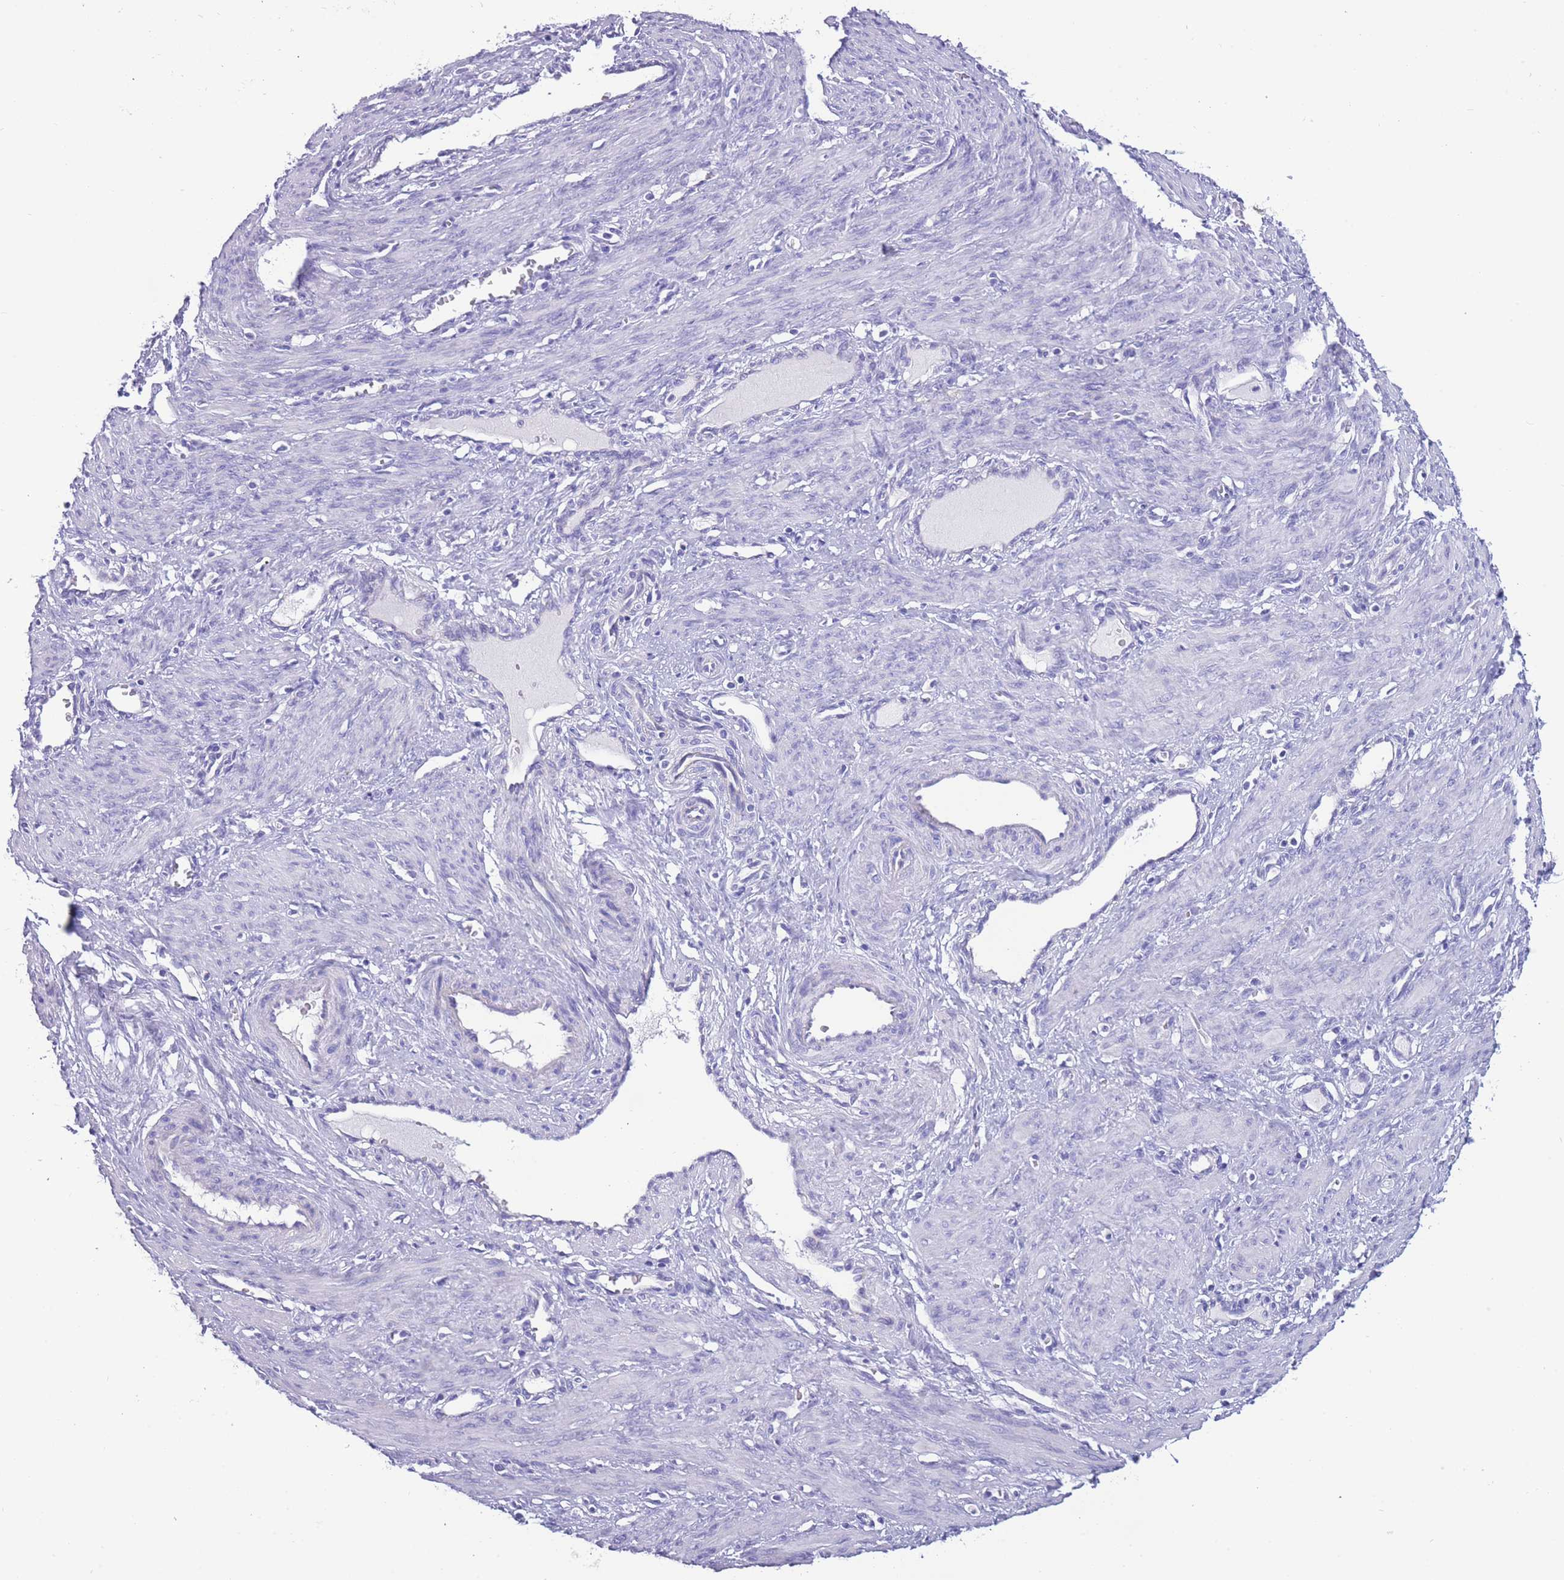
{"staining": {"intensity": "negative", "quantity": "none", "location": "none"}, "tissue": "smooth muscle", "cell_type": "Smooth muscle cells", "image_type": "normal", "snomed": [{"axis": "morphology", "description": "Normal tissue, NOS"}, {"axis": "topography", "description": "Endometrium"}], "caption": "Immunohistochemical staining of normal smooth muscle demonstrates no significant positivity in smooth muscle cells.", "gene": "INTS2", "patient": {"sex": "female", "age": 33}}